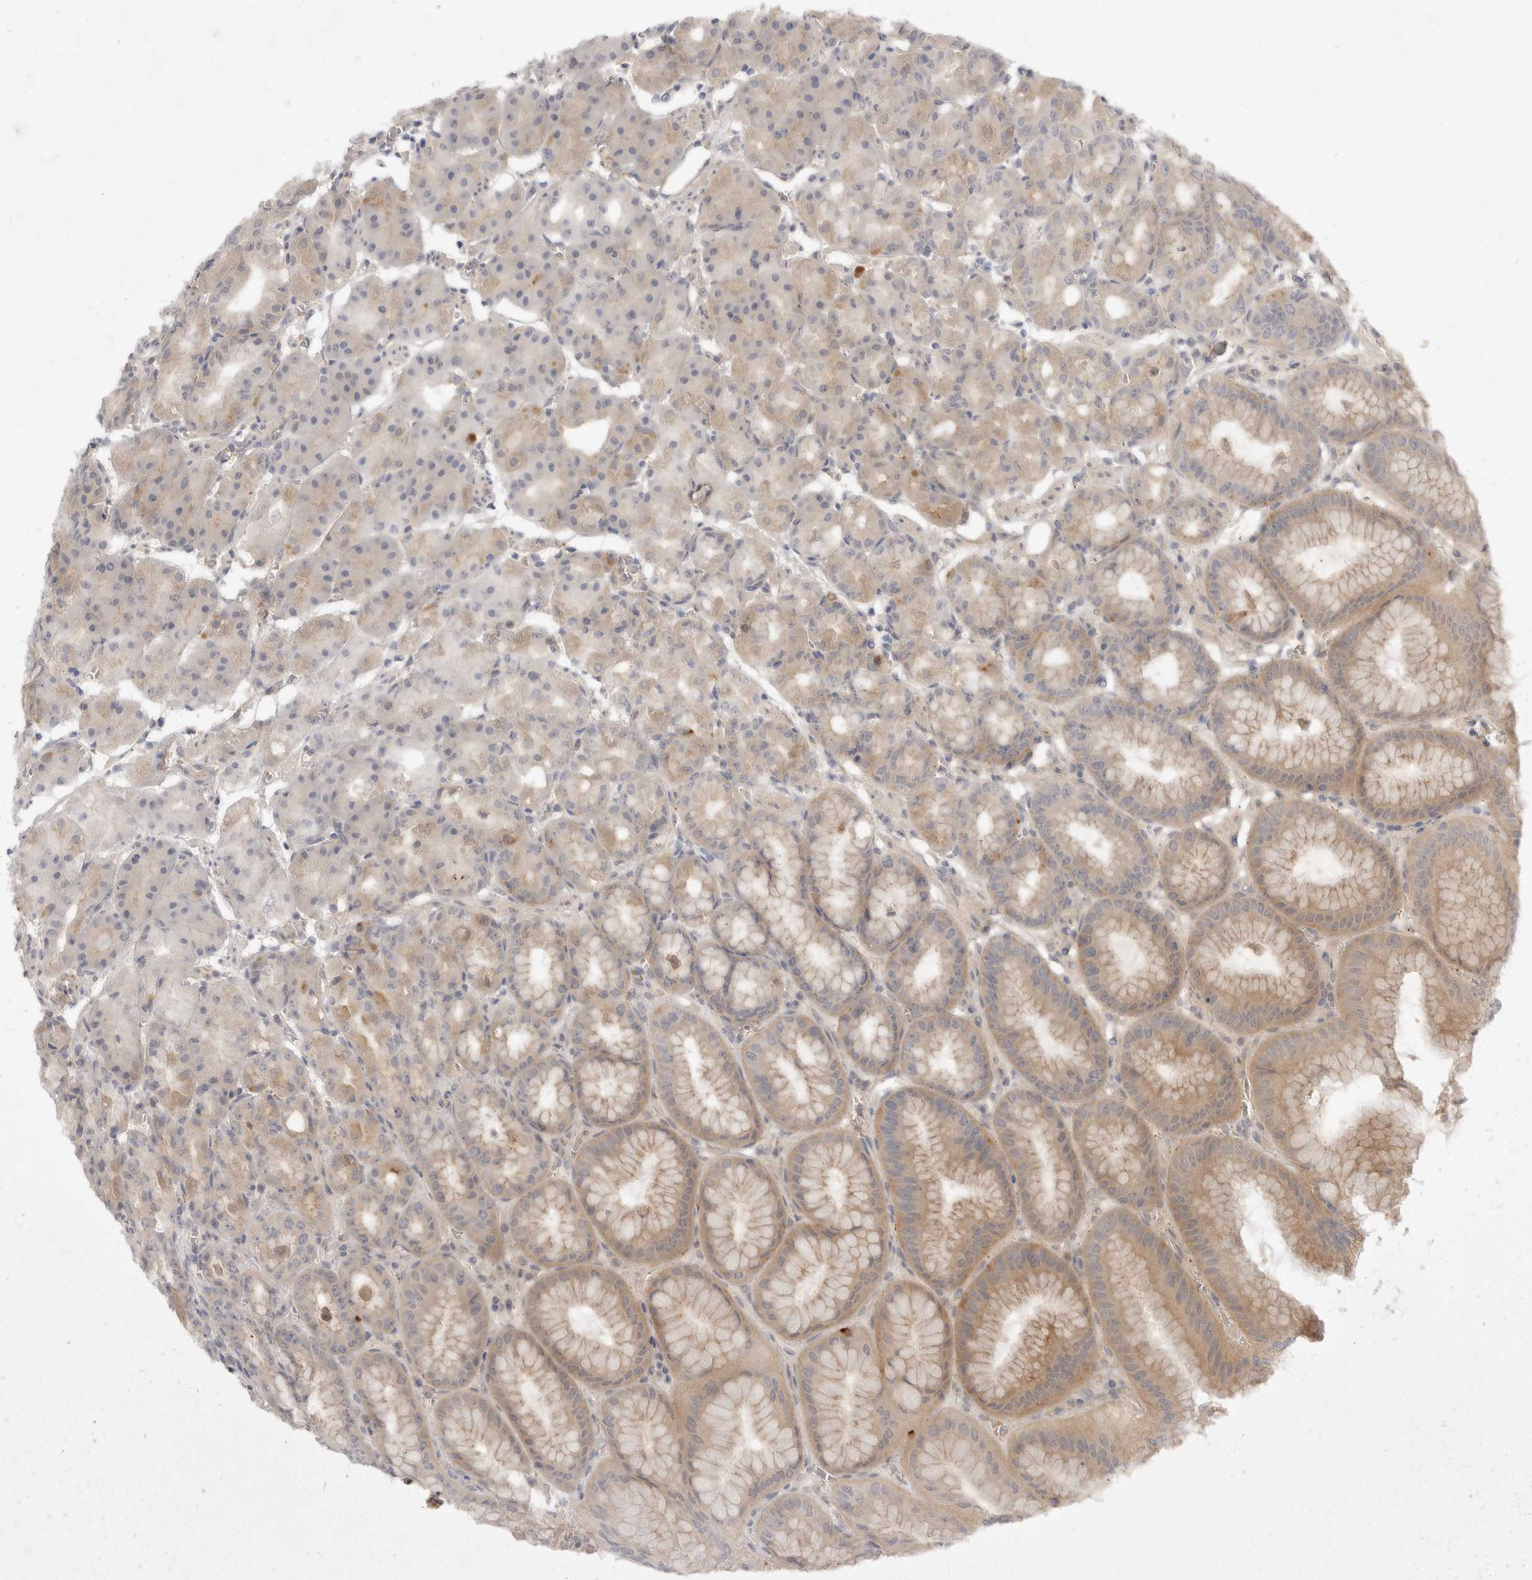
{"staining": {"intensity": "moderate", "quantity": "25%-75%", "location": "cytoplasmic/membranous"}, "tissue": "stomach", "cell_type": "Glandular cells", "image_type": "normal", "snomed": [{"axis": "morphology", "description": "Normal tissue, NOS"}, {"axis": "topography", "description": "Stomach, lower"}], "caption": "Immunohistochemistry (IHC) photomicrograph of unremarkable human stomach stained for a protein (brown), which reveals medium levels of moderate cytoplasmic/membranous positivity in about 25%-75% of glandular cells.", "gene": "TOM1L2", "patient": {"sex": "male", "age": 71}}